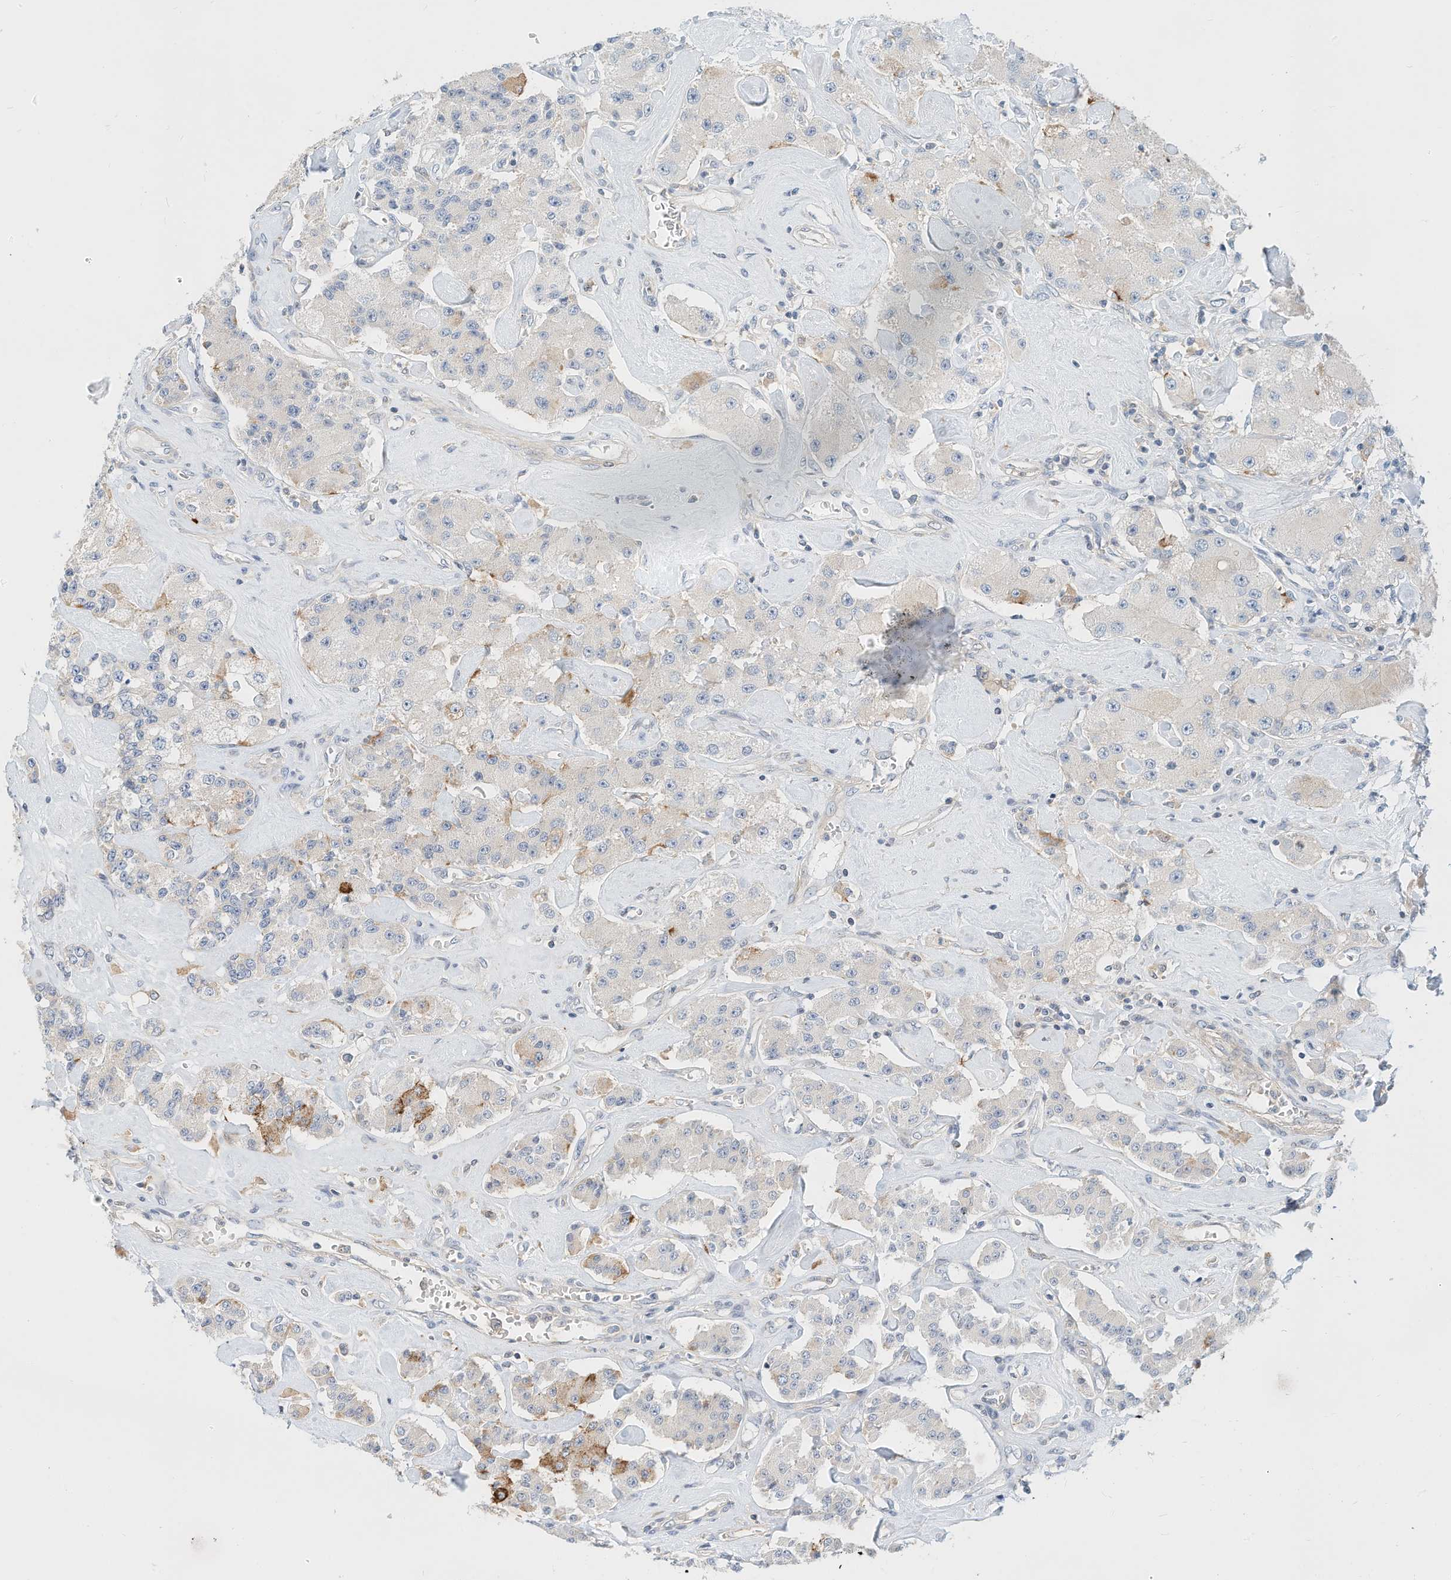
{"staining": {"intensity": "moderate", "quantity": "<25%", "location": "cytoplasmic/membranous"}, "tissue": "carcinoid", "cell_type": "Tumor cells", "image_type": "cancer", "snomed": [{"axis": "morphology", "description": "Carcinoid, malignant, NOS"}, {"axis": "topography", "description": "Pancreas"}], "caption": "IHC image of carcinoid (malignant) stained for a protein (brown), which demonstrates low levels of moderate cytoplasmic/membranous positivity in approximately <25% of tumor cells.", "gene": "MICAL1", "patient": {"sex": "male", "age": 41}}